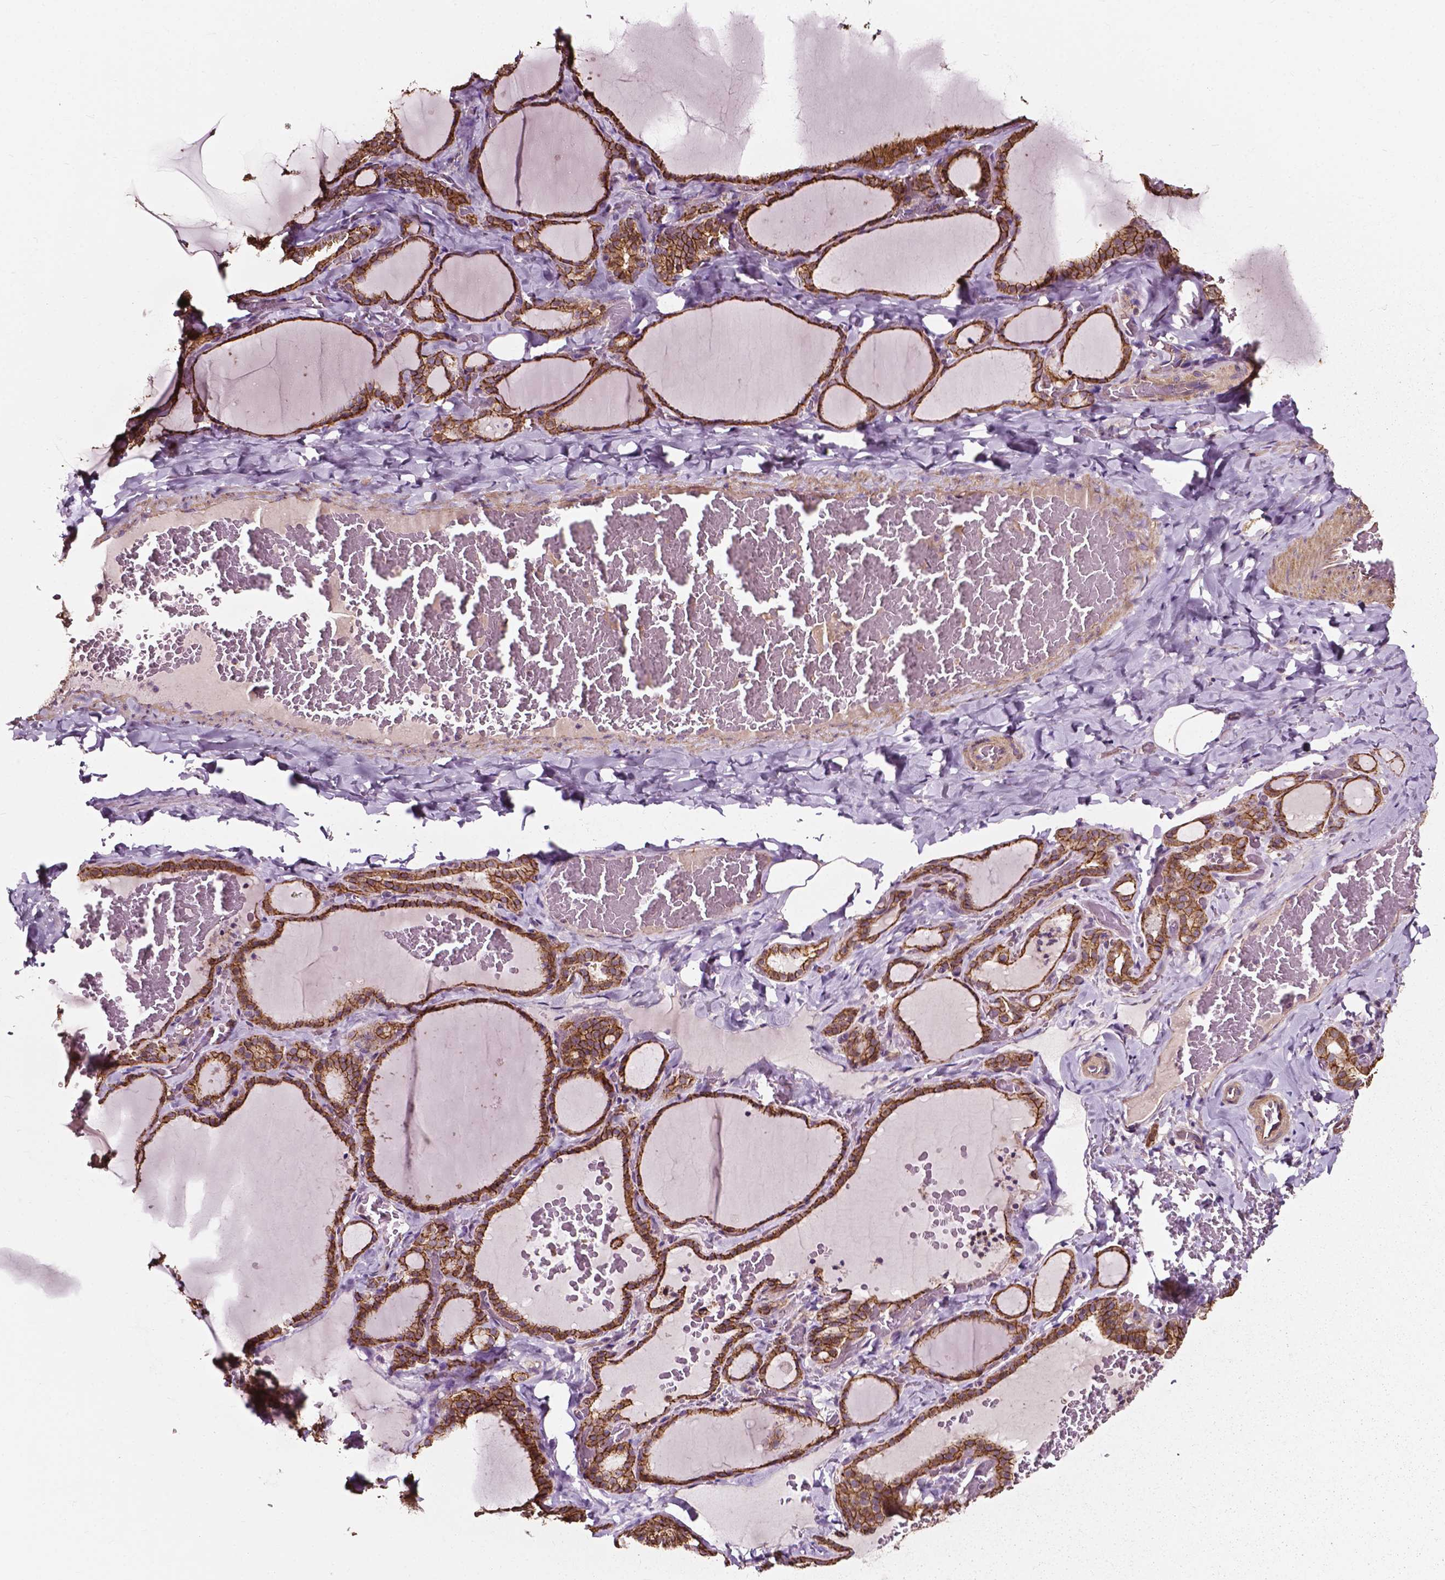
{"staining": {"intensity": "moderate", "quantity": ">75%", "location": "cytoplasmic/membranous"}, "tissue": "thyroid gland", "cell_type": "Glandular cells", "image_type": "normal", "snomed": [{"axis": "morphology", "description": "Normal tissue, NOS"}, {"axis": "topography", "description": "Thyroid gland"}], "caption": "Protein staining demonstrates moderate cytoplasmic/membranous staining in approximately >75% of glandular cells in normal thyroid gland. (DAB IHC, brown staining for protein, blue staining for nuclei).", "gene": "ATG16L1", "patient": {"sex": "female", "age": 22}}